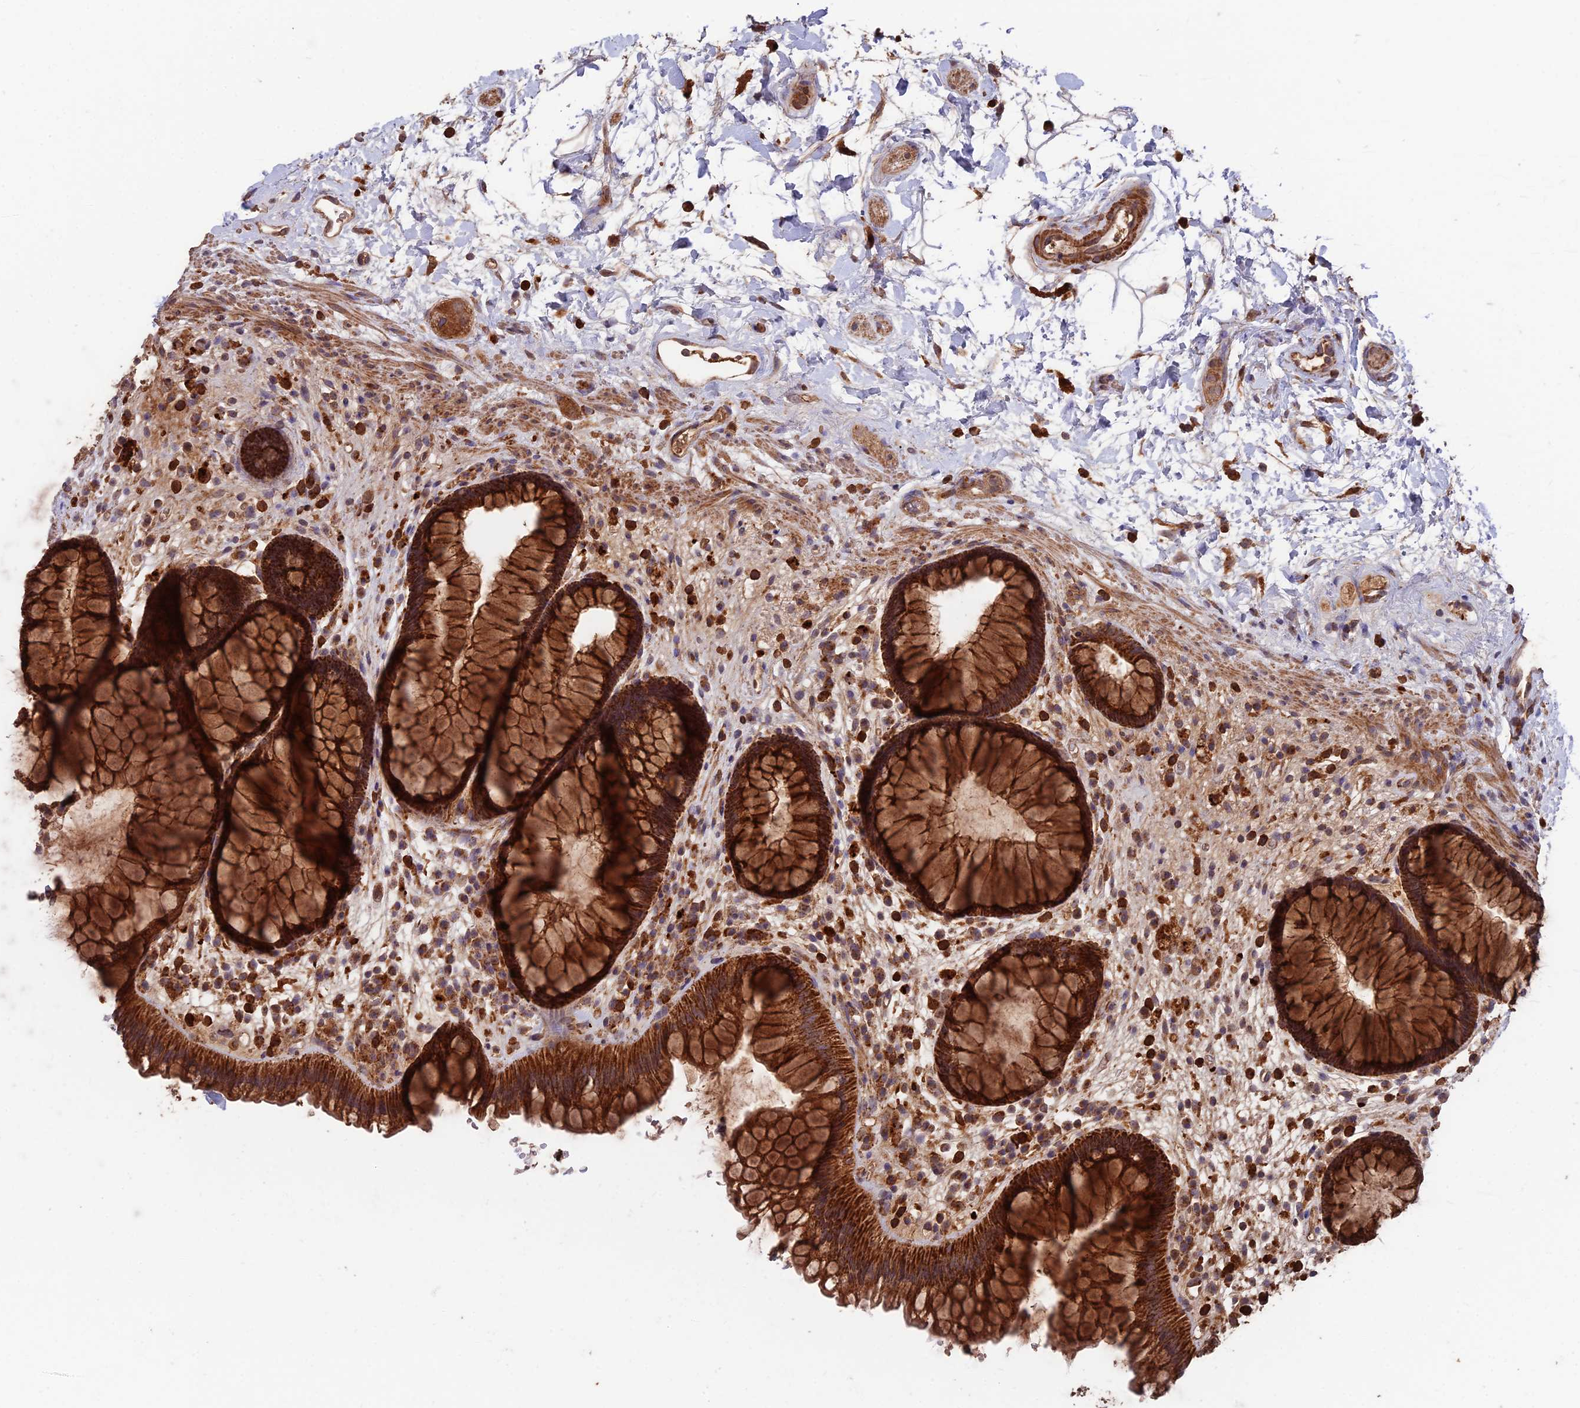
{"staining": {"intensity": "strong", "quantity": ">75%", "location": "cytoplasmic/membranous"}, "tissue": "rectum", "cell_type": "Glandular cells", "image_type": "normal", "snomed": [{"axis": "morphology", "description": "Normal tissue, NOS"}, {"axis": "topography", "description": "Rectum"}], "caption": "Glandular cells exhibit strong cytoplasmic/membranous staining in approximately >75% of cells in benign rectum.", "gene": "IFT22", "patient": {"sex": "male", "age": 51}}